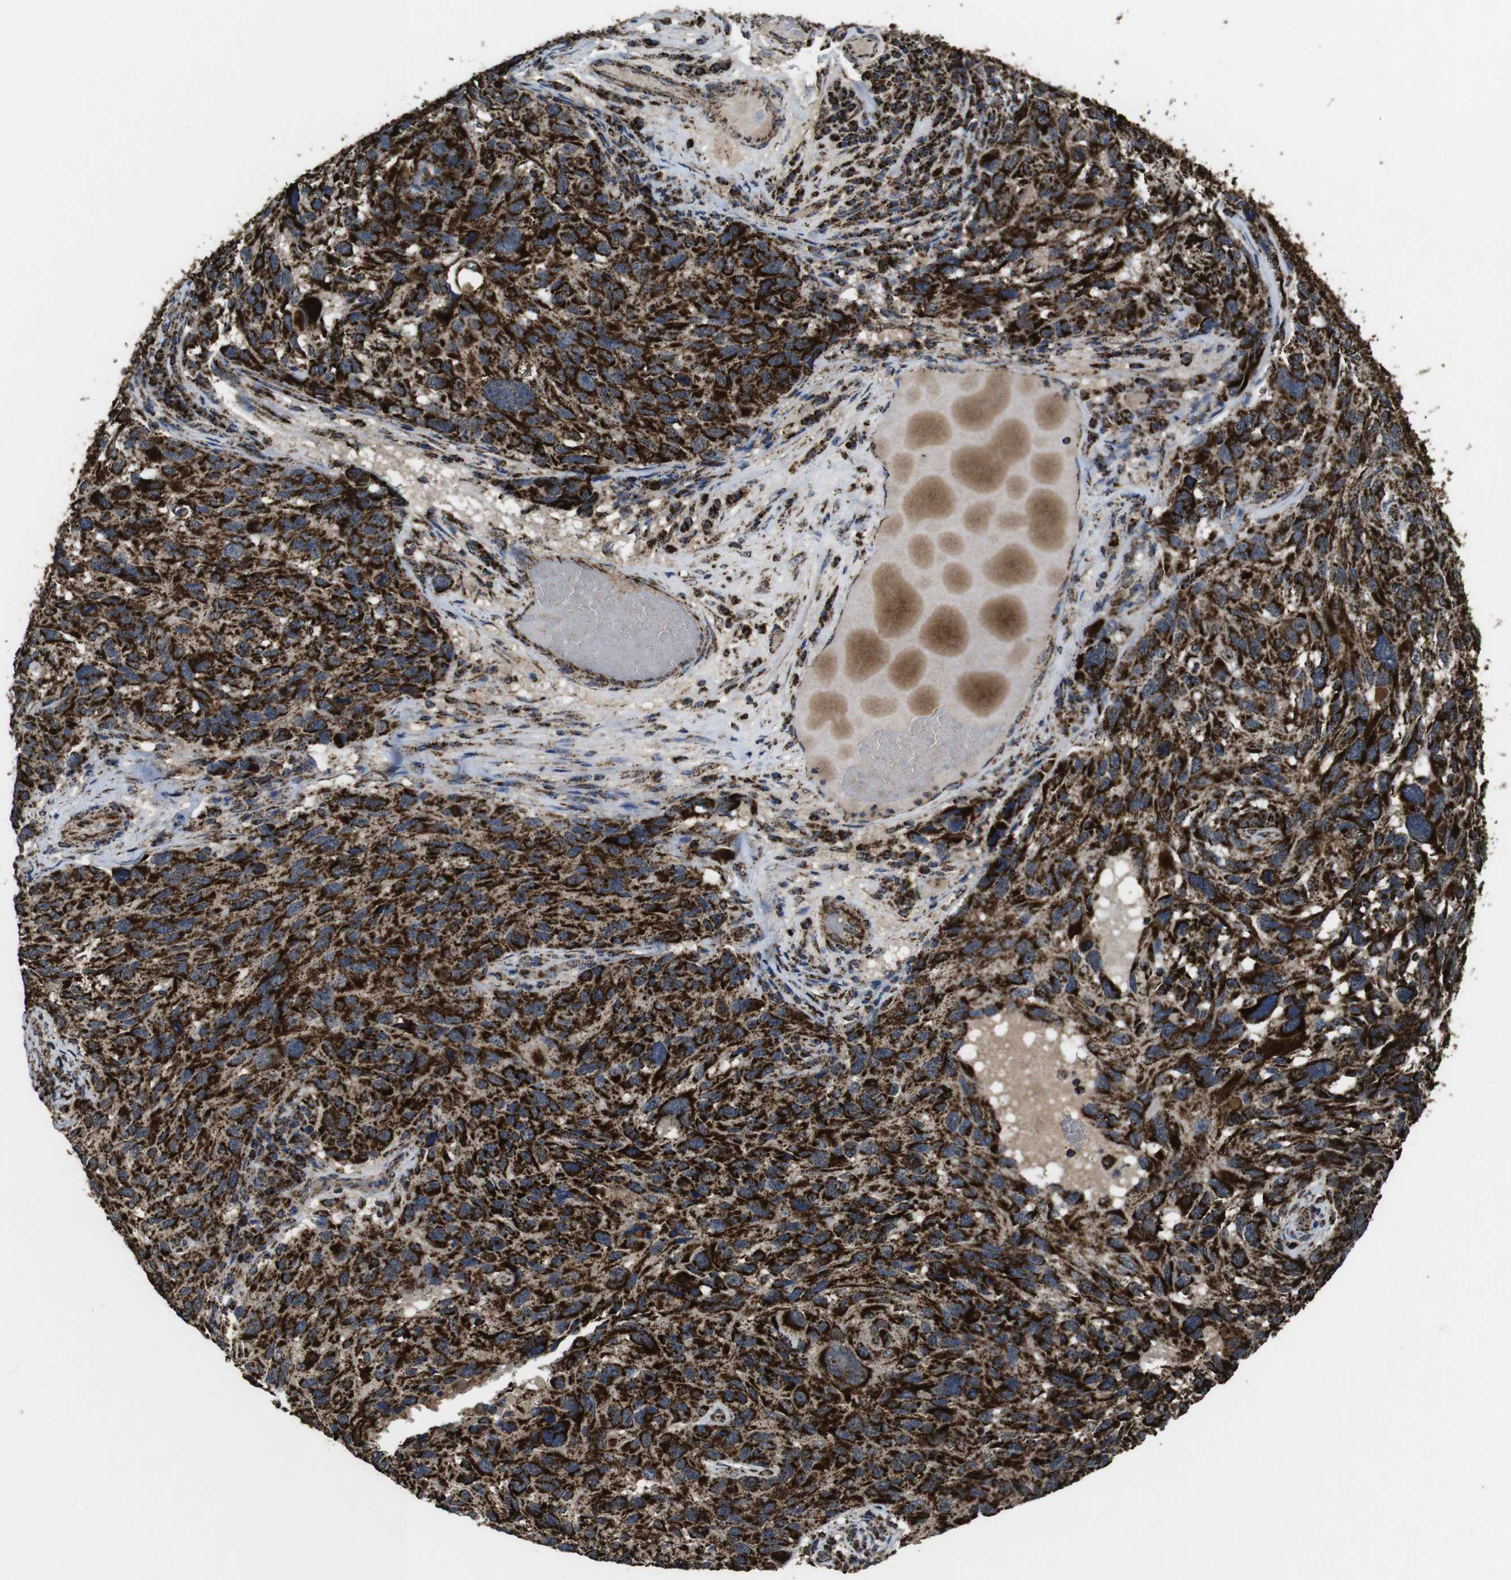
{"staining": {"intensity": "strong", "quantity": ">75%", "location": "cytoplasmic/membranous"}, "tissue": "melanoma", "cell_type": "Tumor cells", "image_type": "cancer", "snomed": [{"axis": "morphology", "description": "Malignant melanoma, NOS"}, {"axis": "topography", "description": "Skin"}], "caption": "There is high levels of strong cytoplasmic/membranous positivity in tumor cells of melanoma, as demonstrated by immunohistochemical staining (brown color).", "gene": "ATP5F1A", "patient": {"sex": "male", "age": 53}}